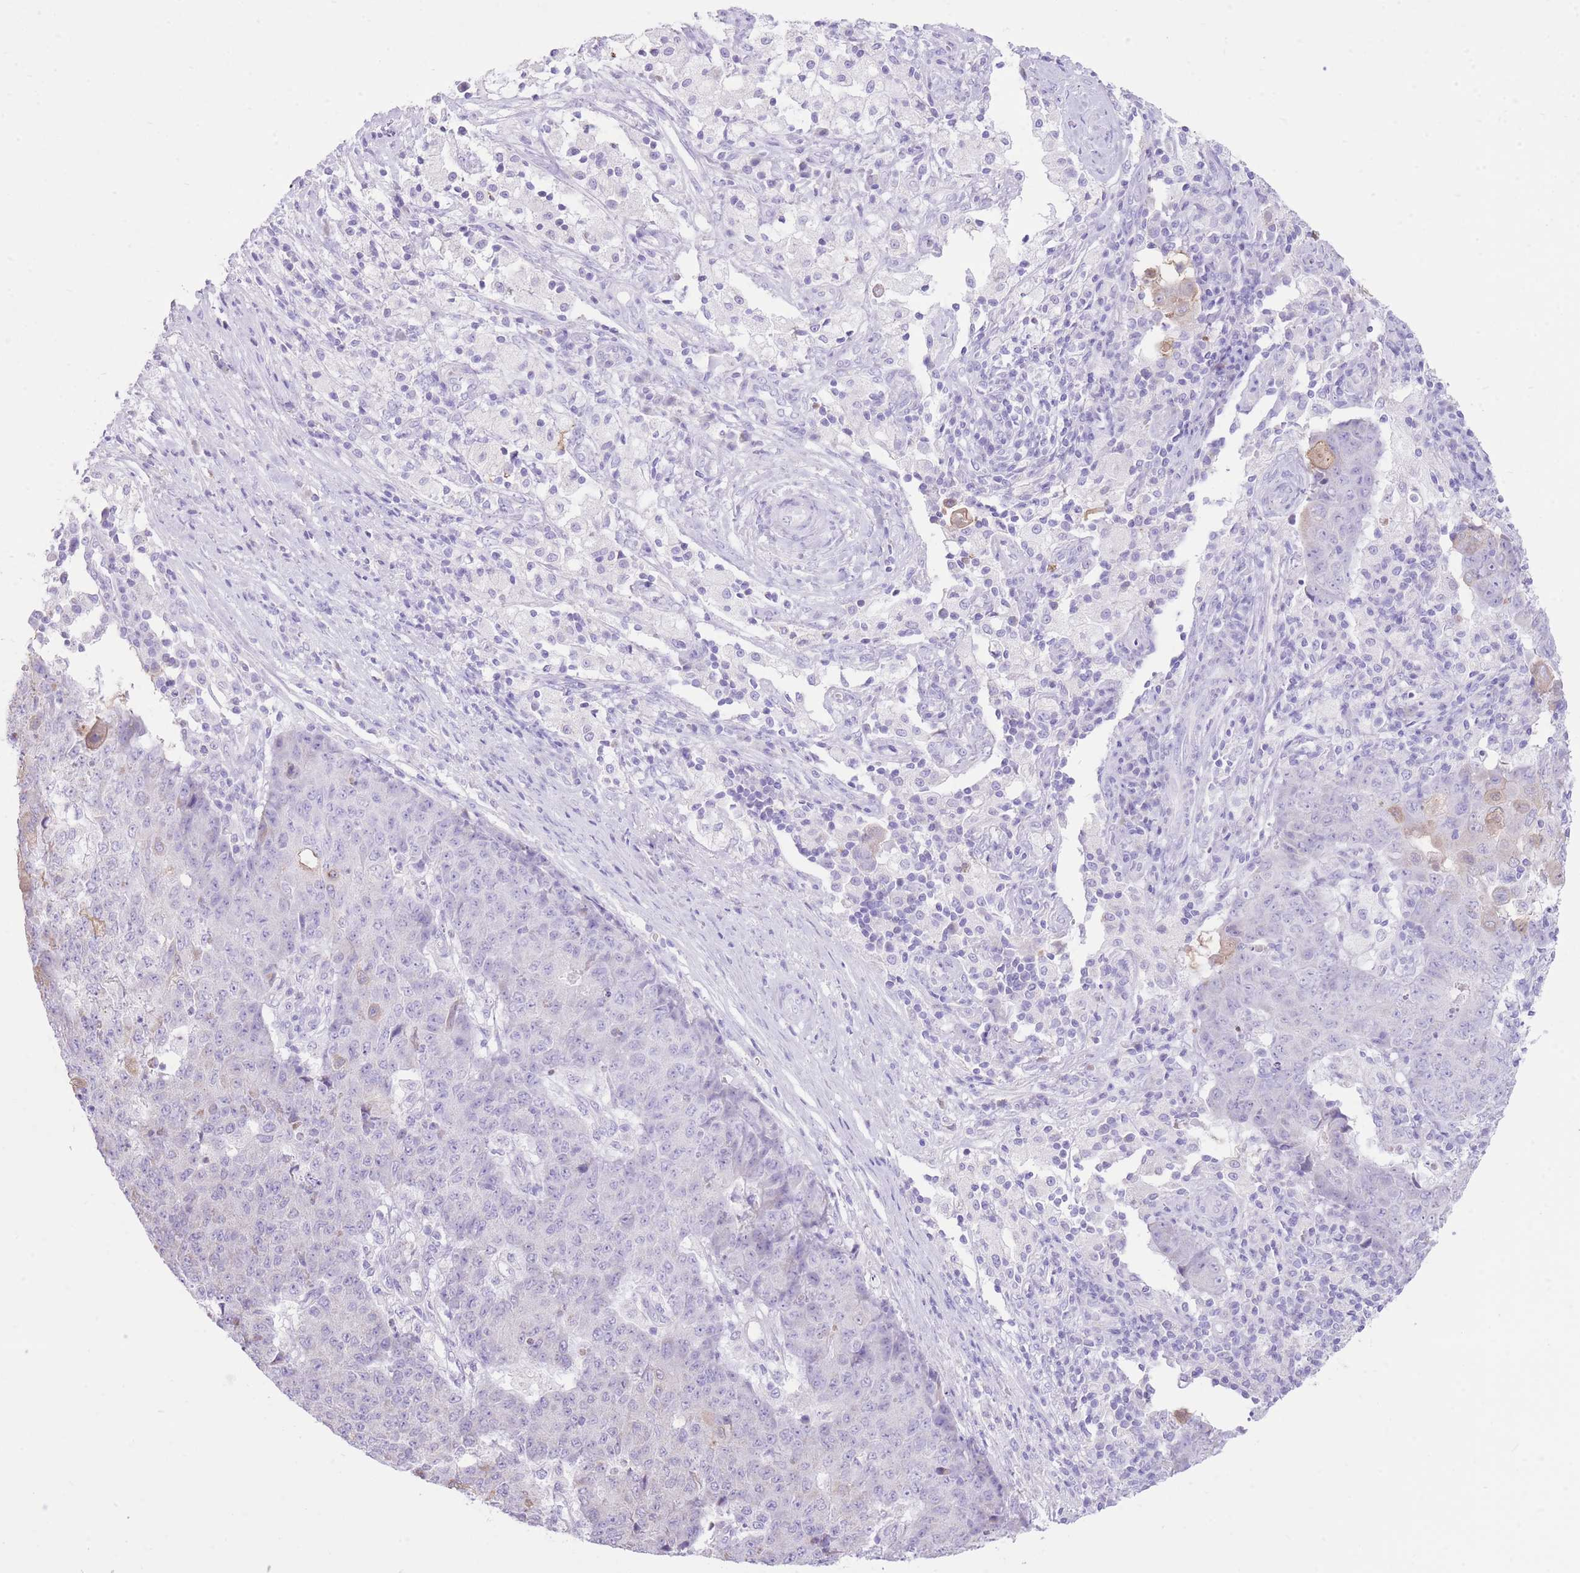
{"staining": {"intensity": "negative", "quantity": "none", "location": "none"}, "tissue": "ovarian cancer", "cell_type": "Tumor cells", "image_type": "cancer", "snomed": [{"axis": "morphology", "description": "Carcinoma, endometroid"}, {"axis": "topography", "description": "Ovary"}], "caption": "Immunohistochemistry (IHC) micrograph of ovarian cancer stained for a protein (brown), which reveals no expression in tumor cells. (Brightfield microscopy of DAB (3,3'-diaminobenzidine) immunohistochemistry at high magnification).", "gene": "SLC4A4", "patient": {"sex": "female", "age": 42}}